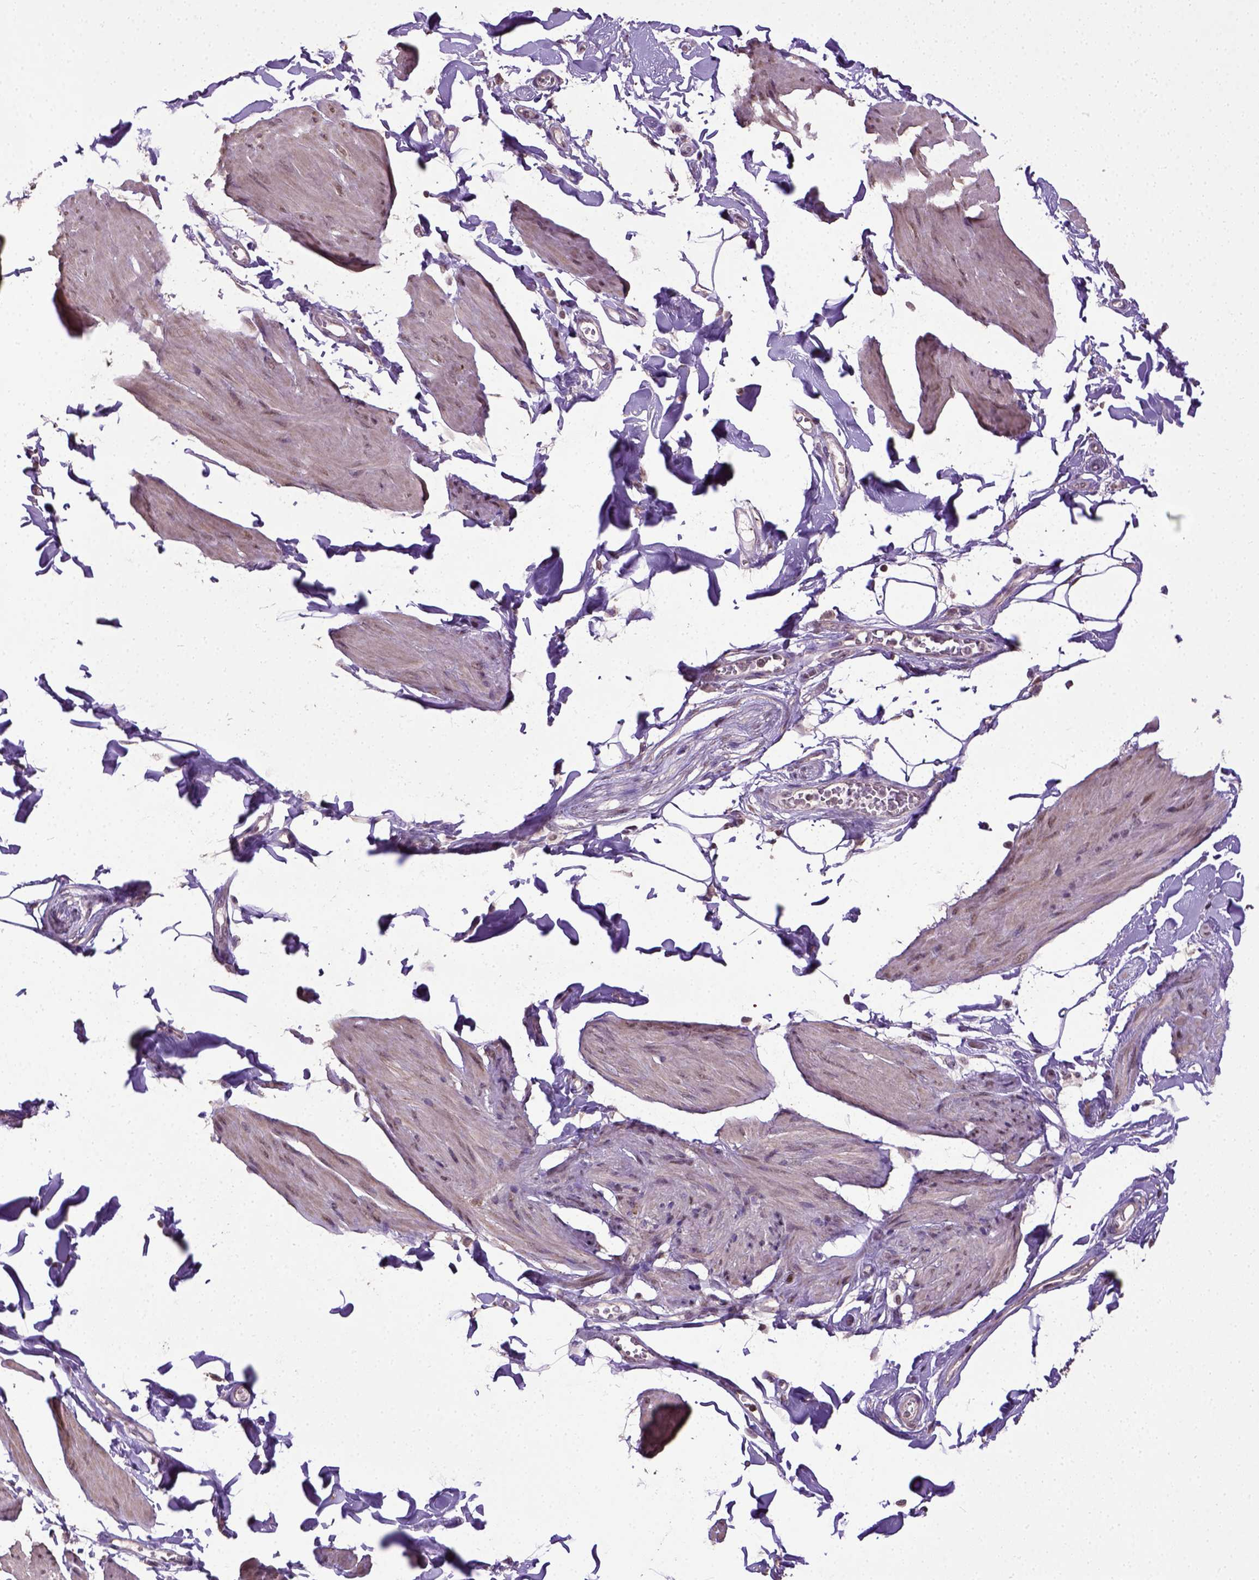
{"staining": {"intensity": "moderate", "quantity": "<25%", "location": "nuclear"}, "tissue": "smooth muscle", "cell_type": "Smooth muscle cells", "image_type": "normal", "snomed": [{"axis": "morphology", "description": "Normal tissue, NOS"}, {"axis": "topography", "description": "Adipose tissue"}, {"axis": "topography", "description": "Smooth muscle"}, {"axis": "topography", "description": "Peripheral nerve tissue"}], "caption": "This is a histology image of IHC staining of benign smooth muscle, which shows moderate staining in the nuclear of smooth muscle cells.", "gene": "UBA3", "patient": {"sex": "male", "age": 83}}